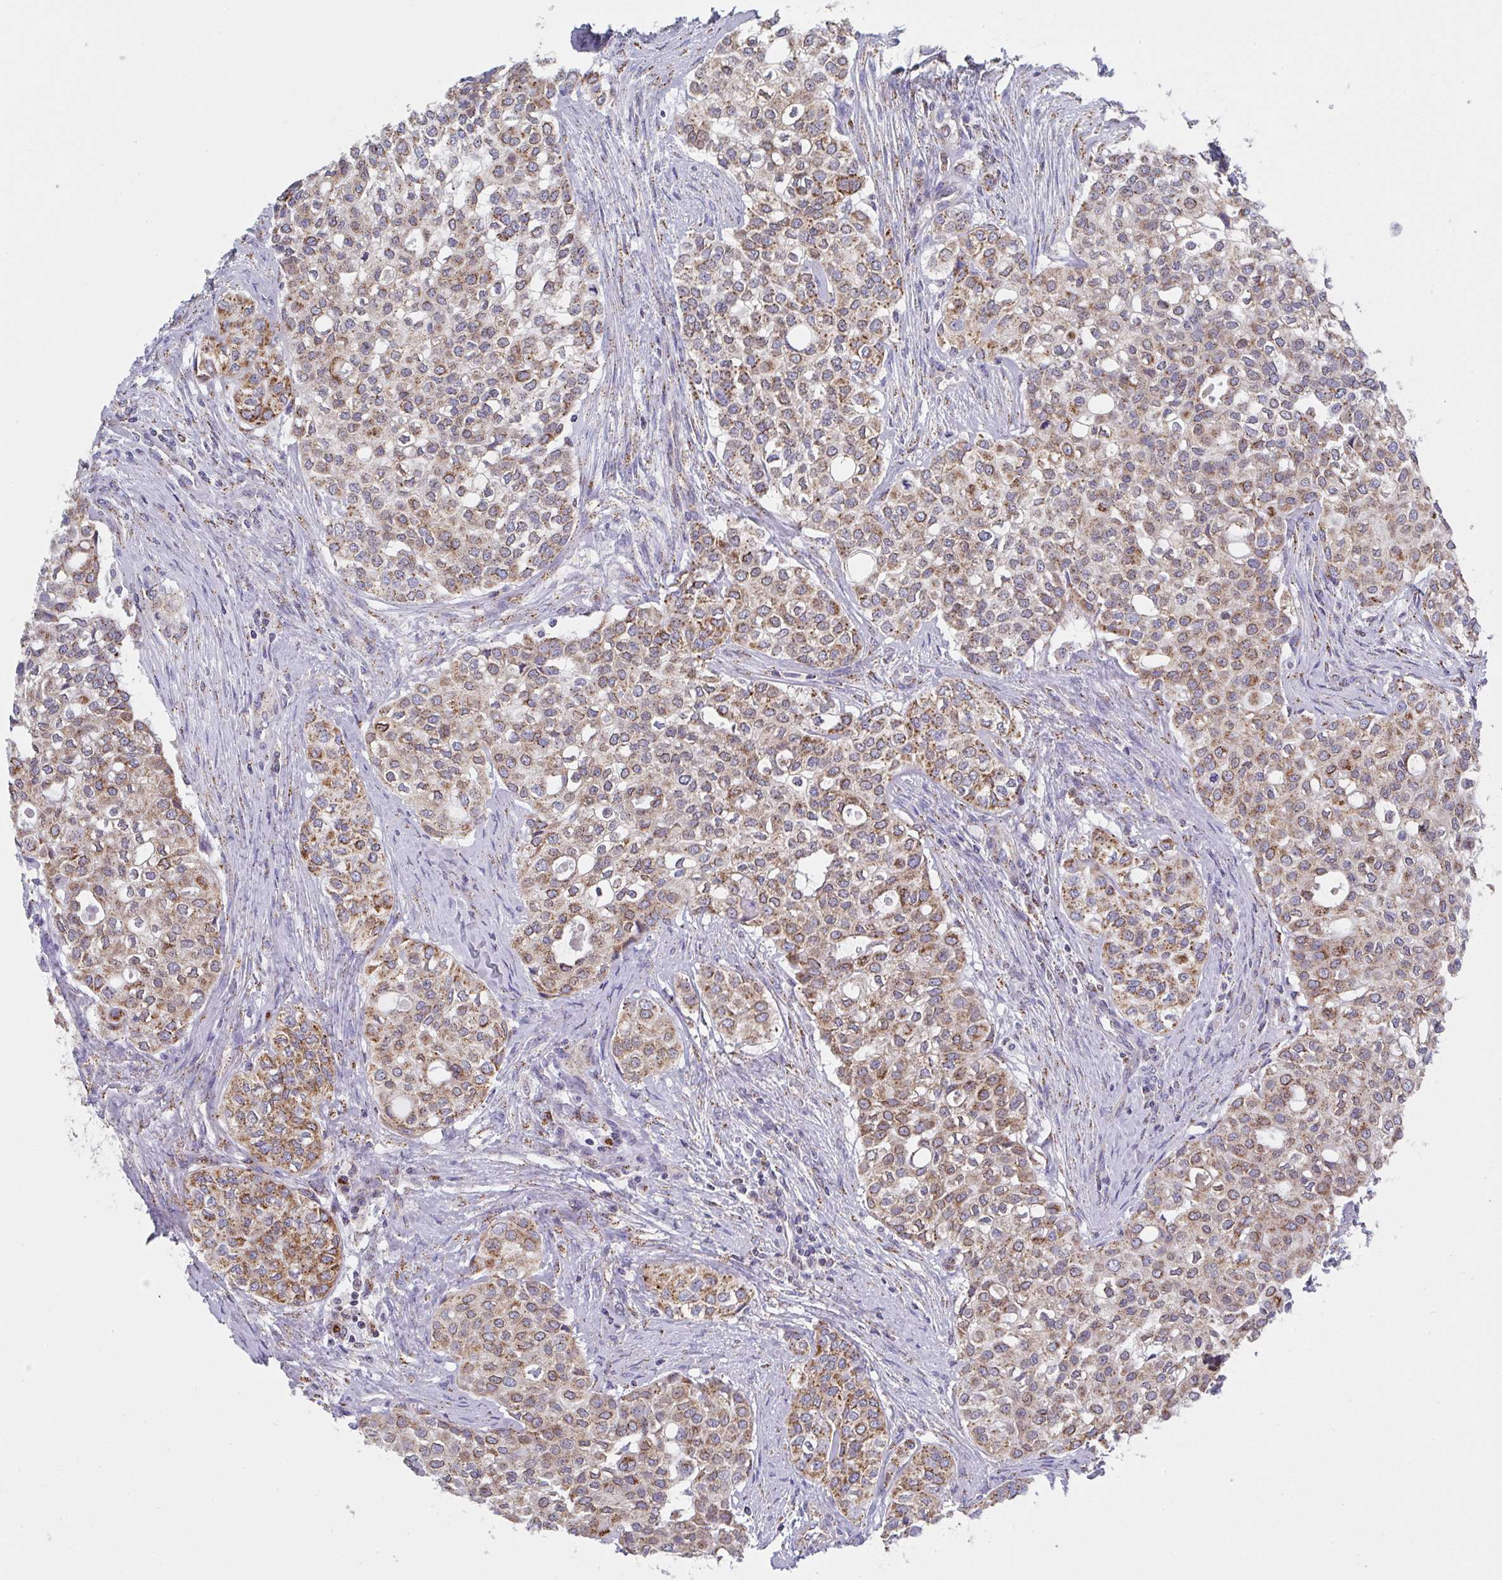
{"staining": {"intensity": "moderate", "quantity": ">75%", "location": "cytoplasmic/membranous"}, "tissue": "head and neck cancer", "cell_type": "Tumor cells", "image_type": "cancer", "snomed": [{"axis": "morphology", "description": "Adenocarcinoma, NOS"}, {"axis": "topography", "description": "Head-Neck"}], "caption": "Brown immunohistochemical staining in human head and neck cancer (adenocarcinoma) shows moderate cytoplasmic/membranous staining in approximately >75% of tumor cells.", "gene": "PROSER3", "patient": {"sex": "male", "age": 81}}